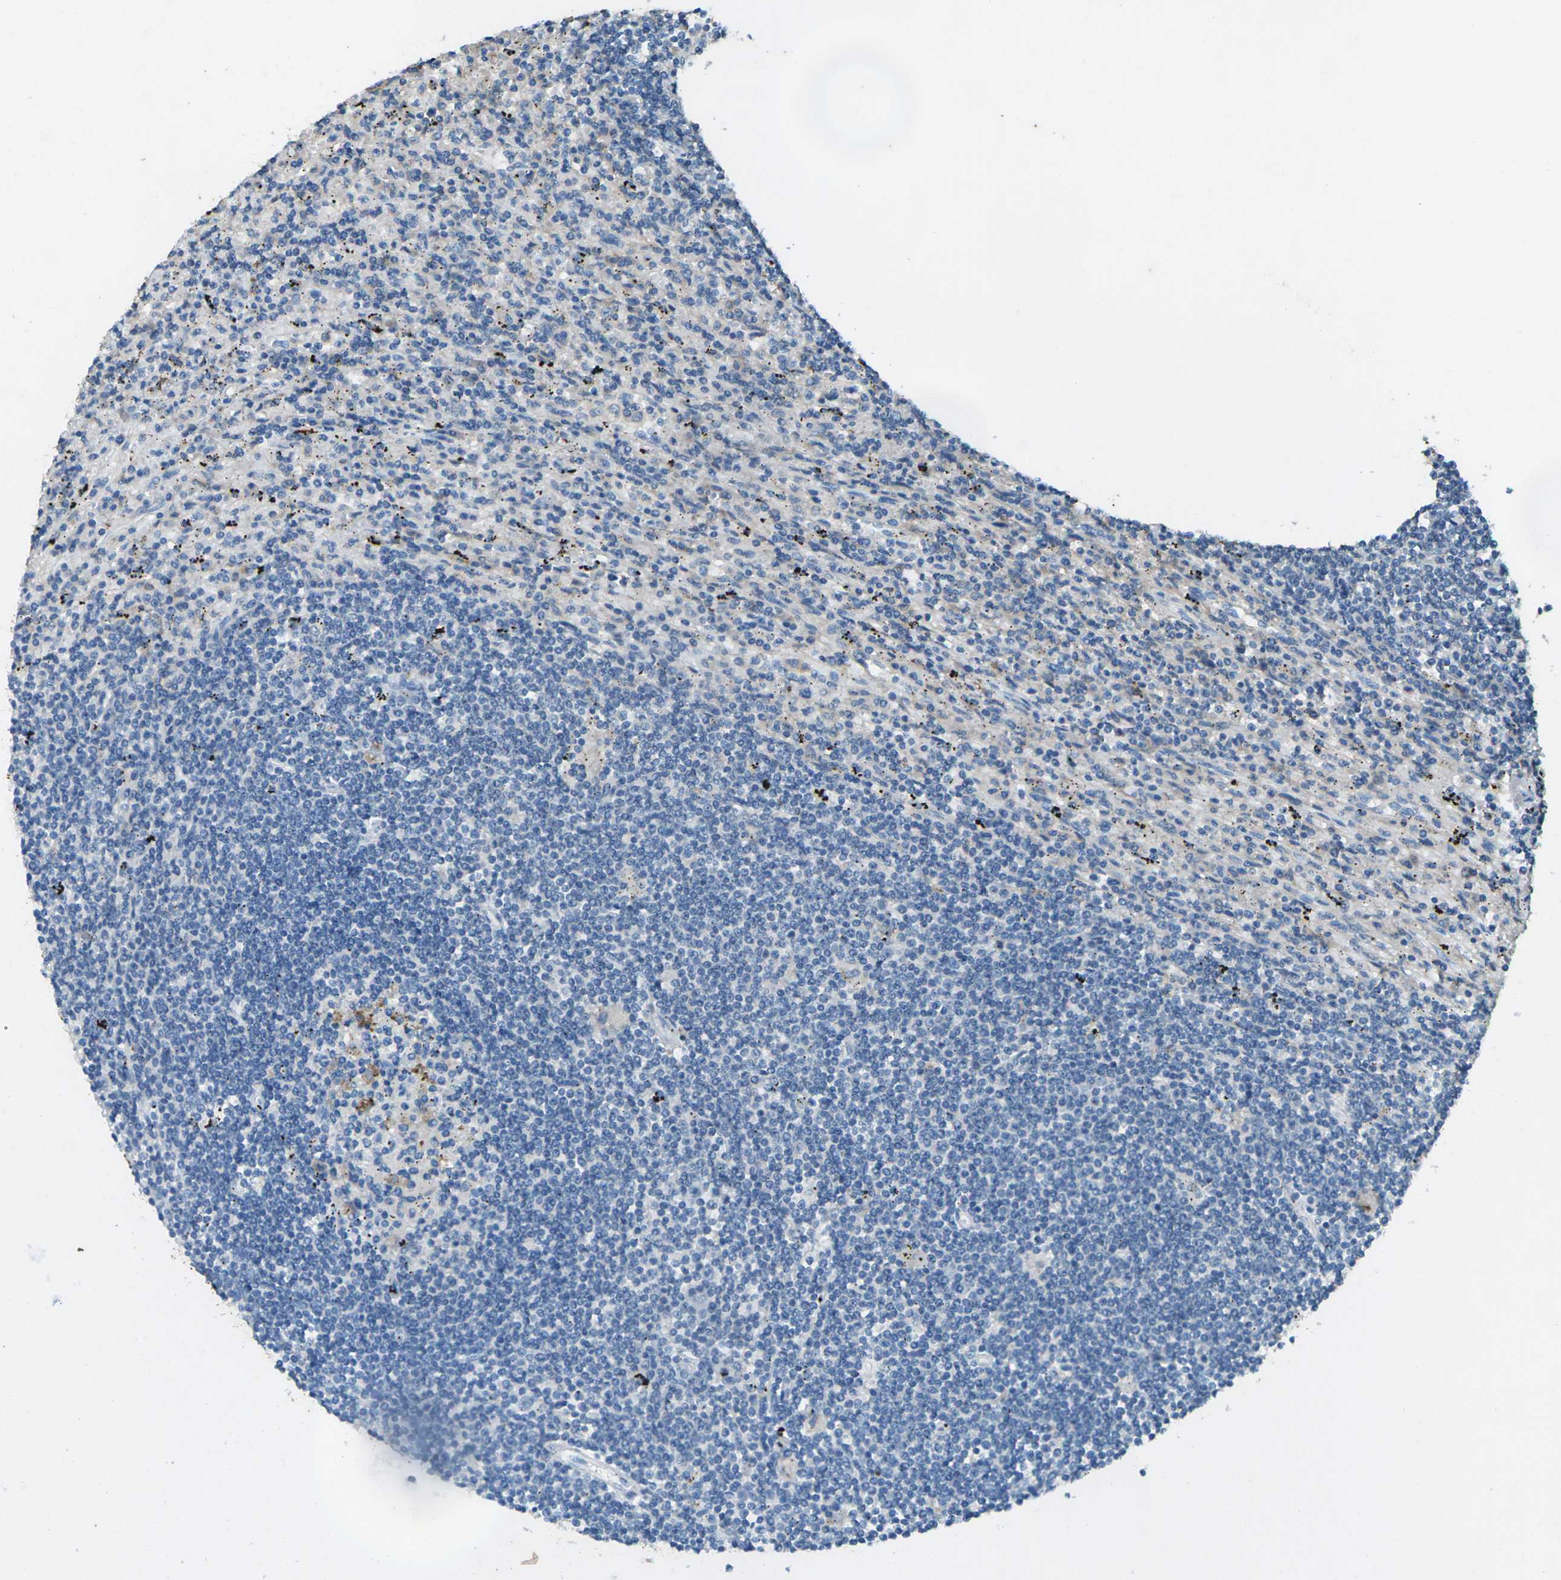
{"staining": {"intensity": "negative", "quantity": "none", "location": "none"}, "tissue": "lymphoma", "cell_type": "Tumor cells", "image_type": "cancer", "snomed": [{"axis": "morphology", "description": "Malignant lymphoma, non-Hodgkin's type, Low grade"}, {"axis": "topography", "description": "Spleen"}], "caption": "DAB (3,3'-diaminobenzidine) immunohistochemical staining of lymphoma displays no significant expression in tumor cells.", "gene": "SIGLEC14", "patient": {"sex": "male", "age": 76}}